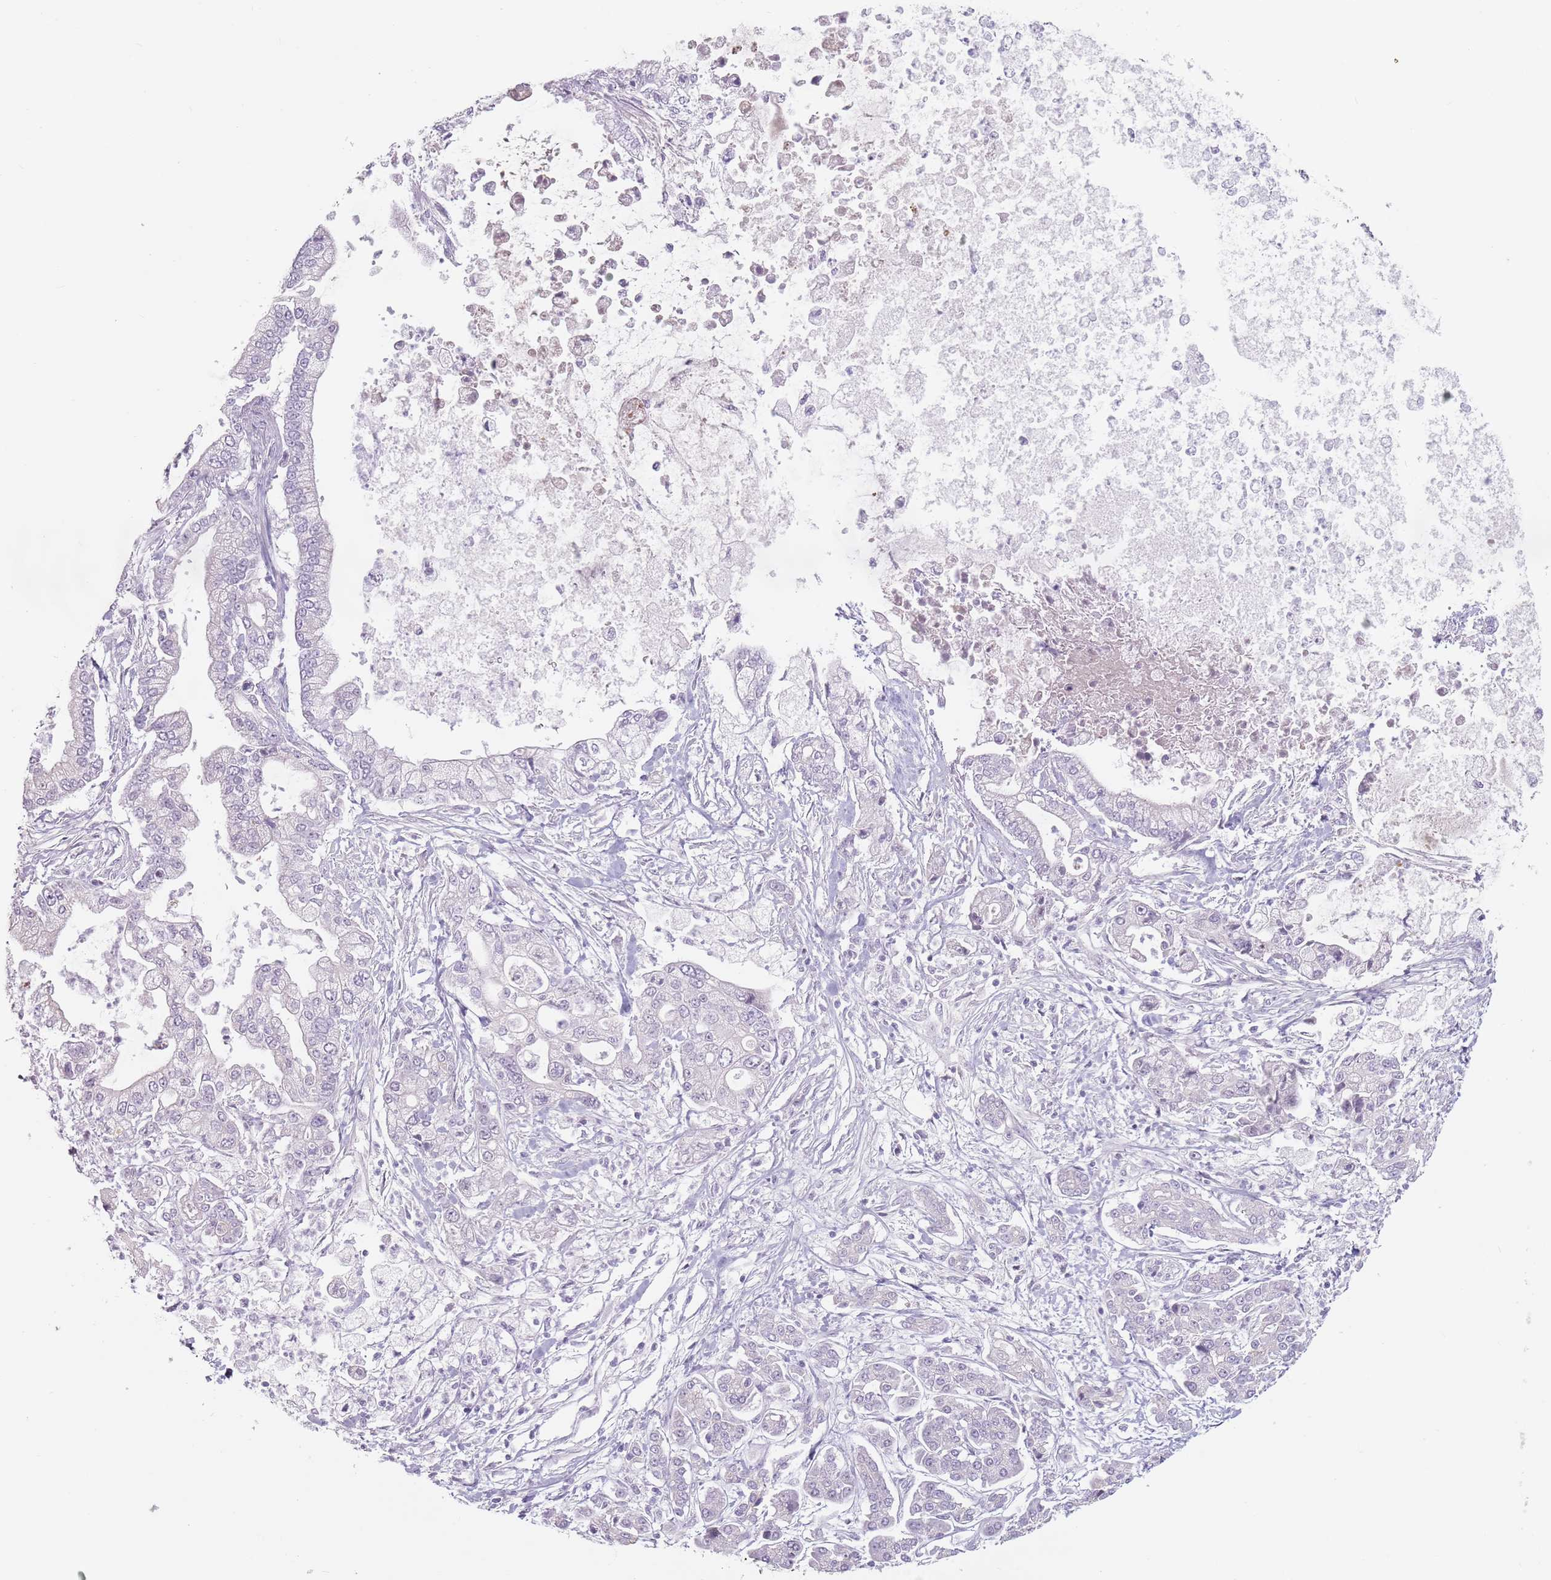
{"staining": {"intensity": "negative", "quantity": "none", "location": "none"}, "tissue": "pancreatic cancer", "cell_type": "Tumor cells", "image_type": "cancer", "snomed": [{"axis": "morphology", "description": "Adenocarcinoma, NOS"}, {"axis": "topography", "description": "Pancreas"}], "caption": "High power microscopy photomicrograph of an immunohistochemistry micrograph of pancreatic cancer, revealing no significant staining in tumor cells.", "gene": "CEP19", "patient": {"sex": "male", "age": 69}}